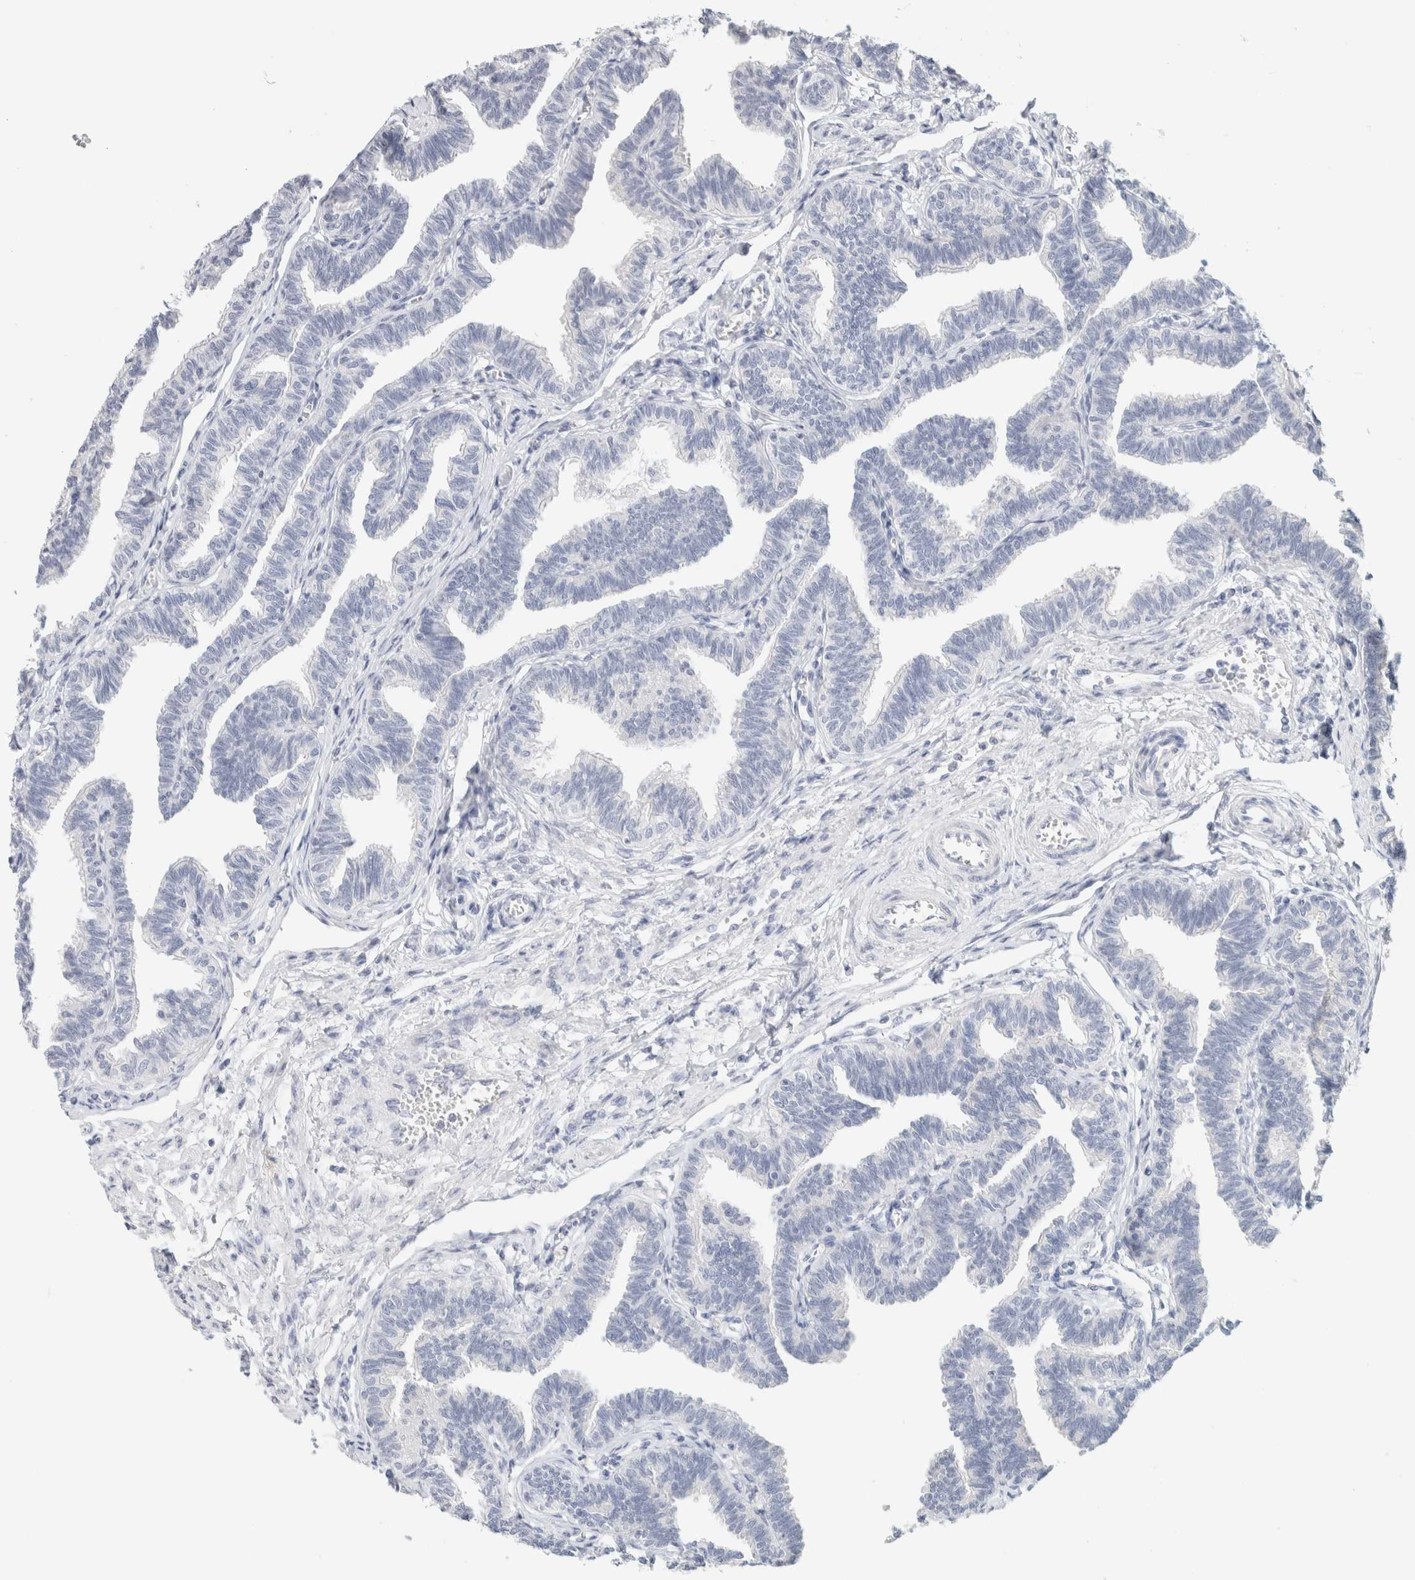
{"staining": {"intensity": "negative", "quantity": "none", "location": "none"}, "tissue": "fallopian tube", "cell_type": "Glandular cells", "image_type": "normal", "snomed": [{"axis": "morphology", "description": "Normal tissue, NOS"}, {"axis": "topography", "description": "Fallopian tube"}, {"axis": "topography", "description": "Ovary"}], "caption": "Immunohistochemistry photomicrograph of benign fallopian tube: fallopian tube stained with DAB displays no significant protein positivity in glandular cells. (Stains: DAB (3,3'-diaminobenzidine) immunohistochemistry (IHC) with hematoxylin counter stain, Microscopy: brightfield microscopy at high magnification).", "gene": "NEFM", "patient": {"sex": "female", "age": 23}}